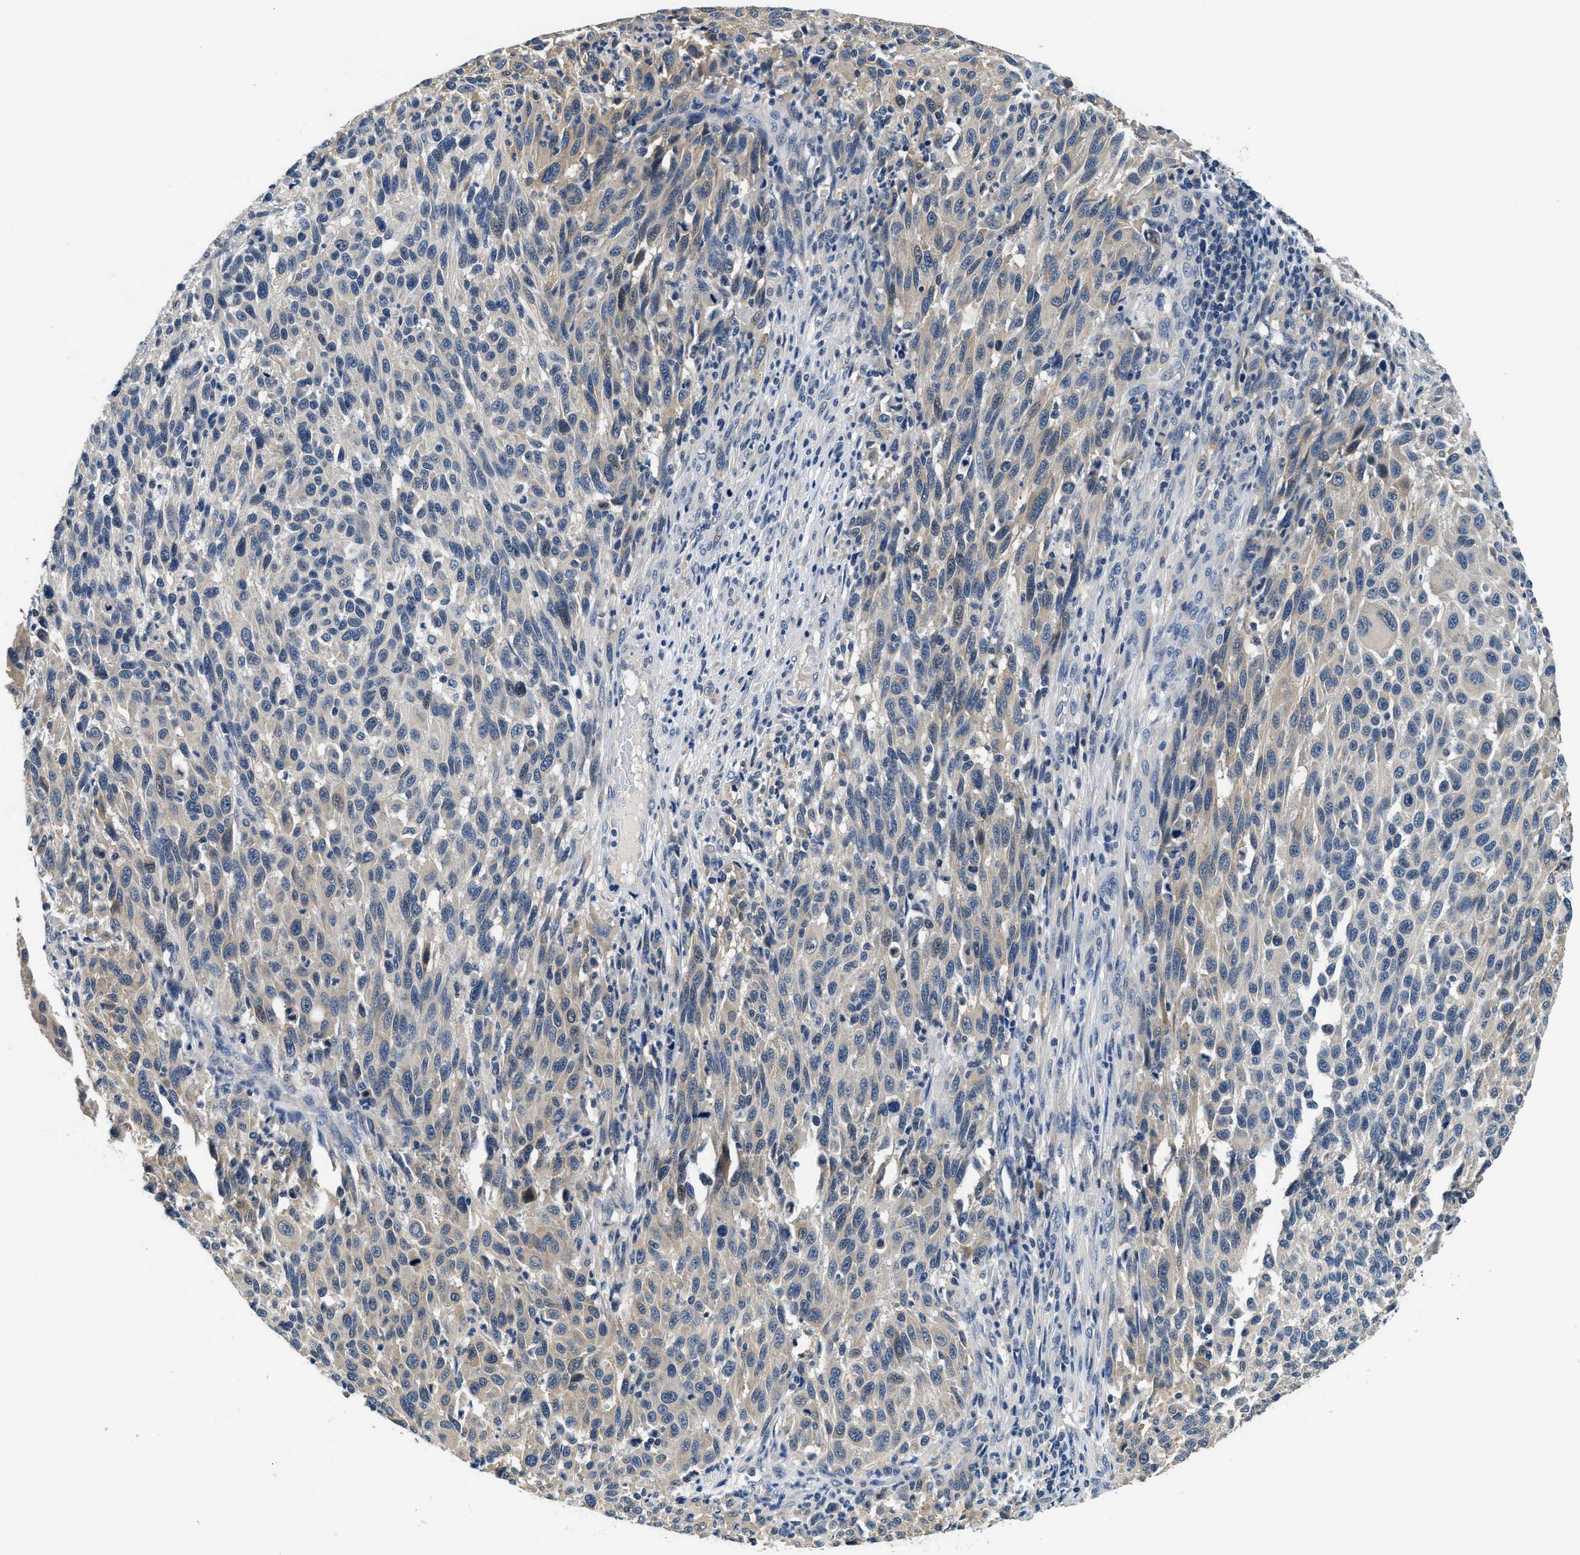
{"staining": {"intensity": "weak", "quantity": "<25%", "location": "cytoplasmic/membranous"}, "tissue": "melanoma", "cell_type": "Tumor cells", "image_type": "cancer", "snomed": [{"axis": "morphology", "description": "Malignant melanoma, Metastatic site"}, {"axis": "topography", "description": "Lymph node"}], "caption": "DAB (3,3'-diaminobenzidine) immunohistochemical staining of human melanoma displays no significant expression in tumor cells.", "gene": "ALDH3A2", "patient": {"sex": "male", "age": 61}}